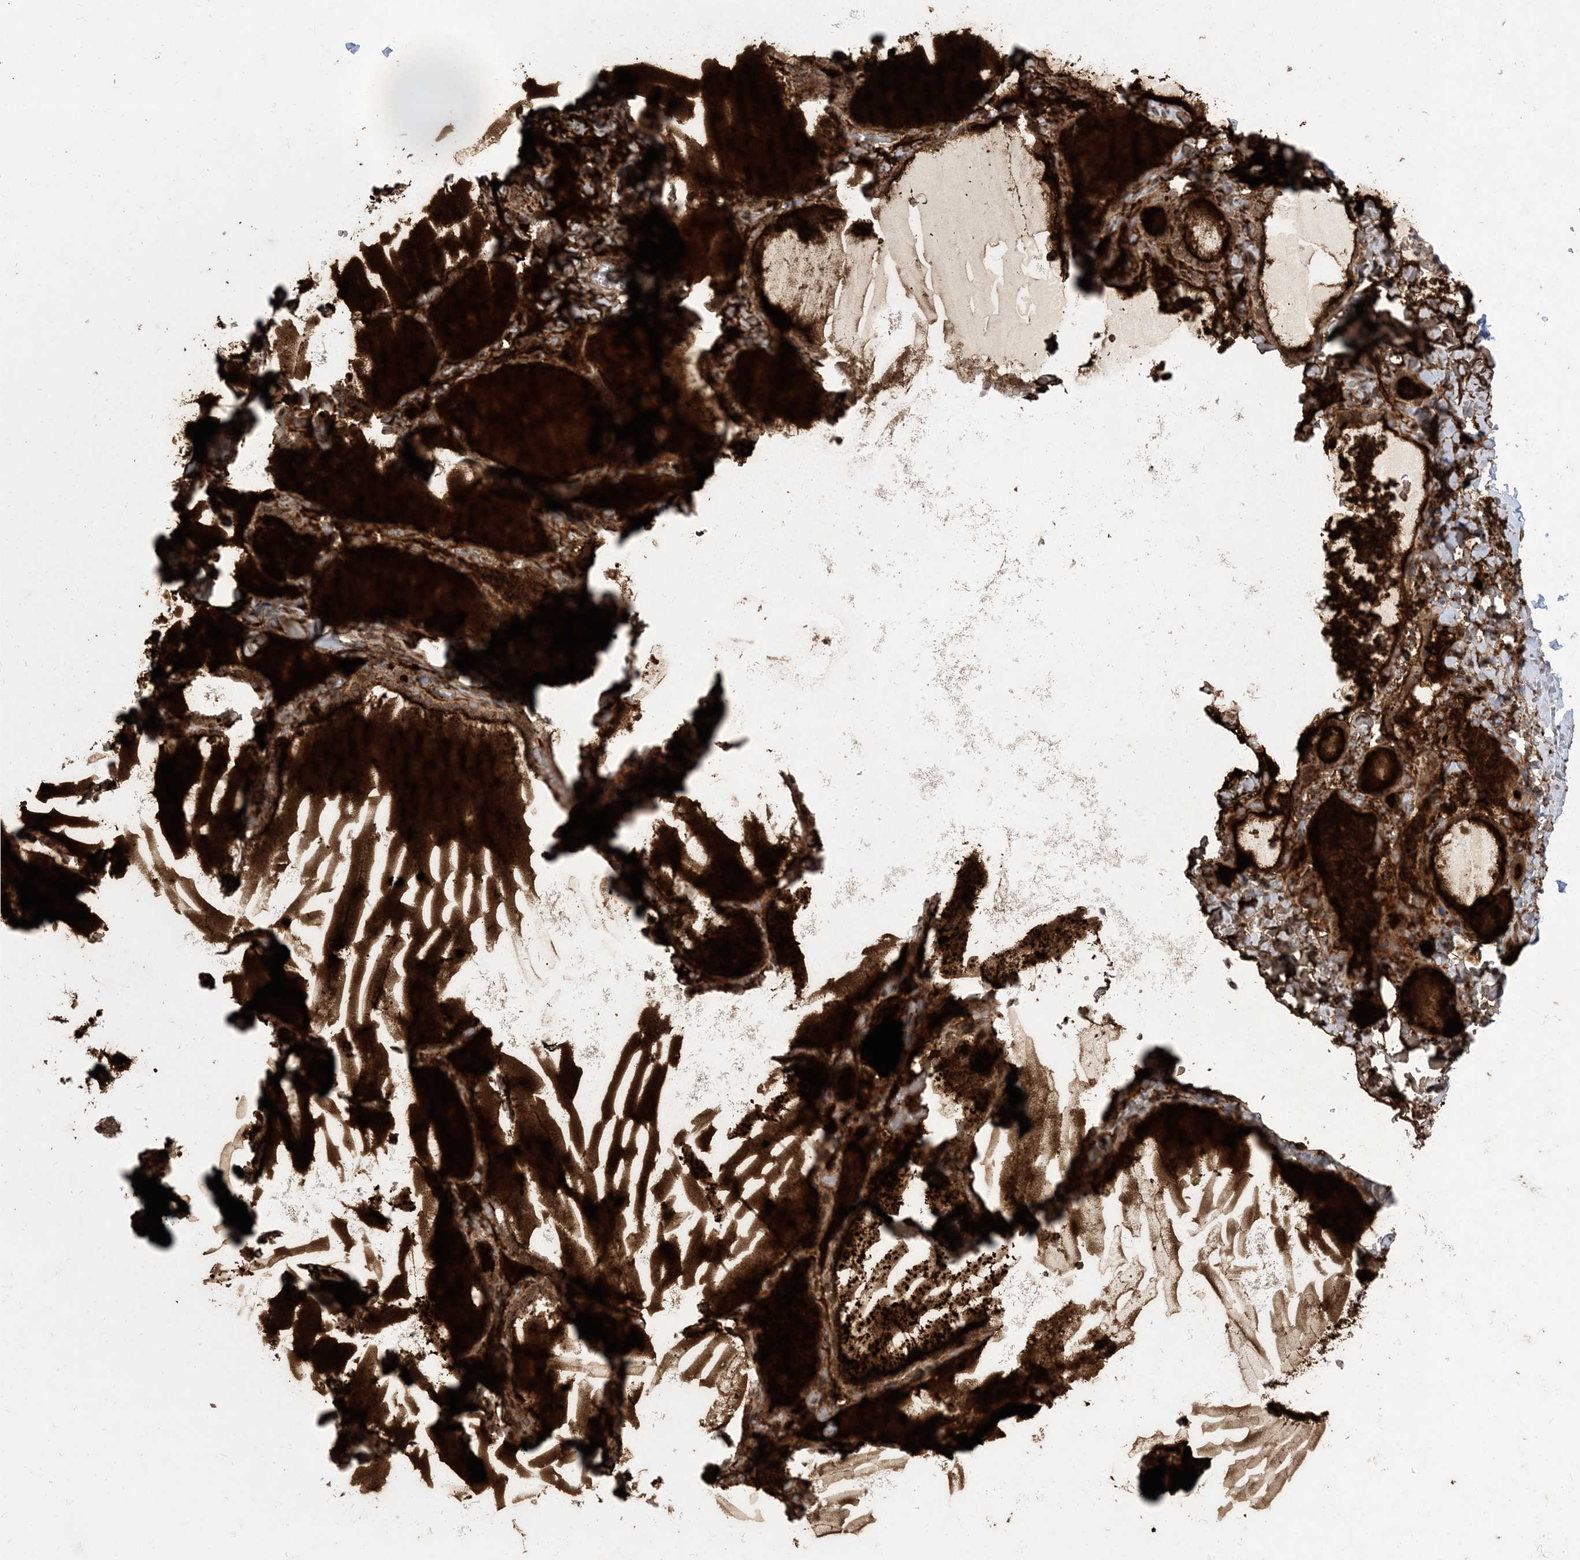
{"staining": {"intensity": "strong", "quantity": ">75%", "location": "cytoplasmic/membranous"}, "tissue": "thyroid gland", "cell_type": "Glandular cells", "image_type": "normal", "snomed": [{"axis": "morphology", "description": "Normal tissue, NOS"}, {"axis": "topography", "description": "Thyroid gland"}], "caption": "Normal thyroid gland shows strong cytoplasmic/membranous staining in about >75% of glandular cells.", "gene": "CASP4", "patient": {"sex": "female", "age": 22}}